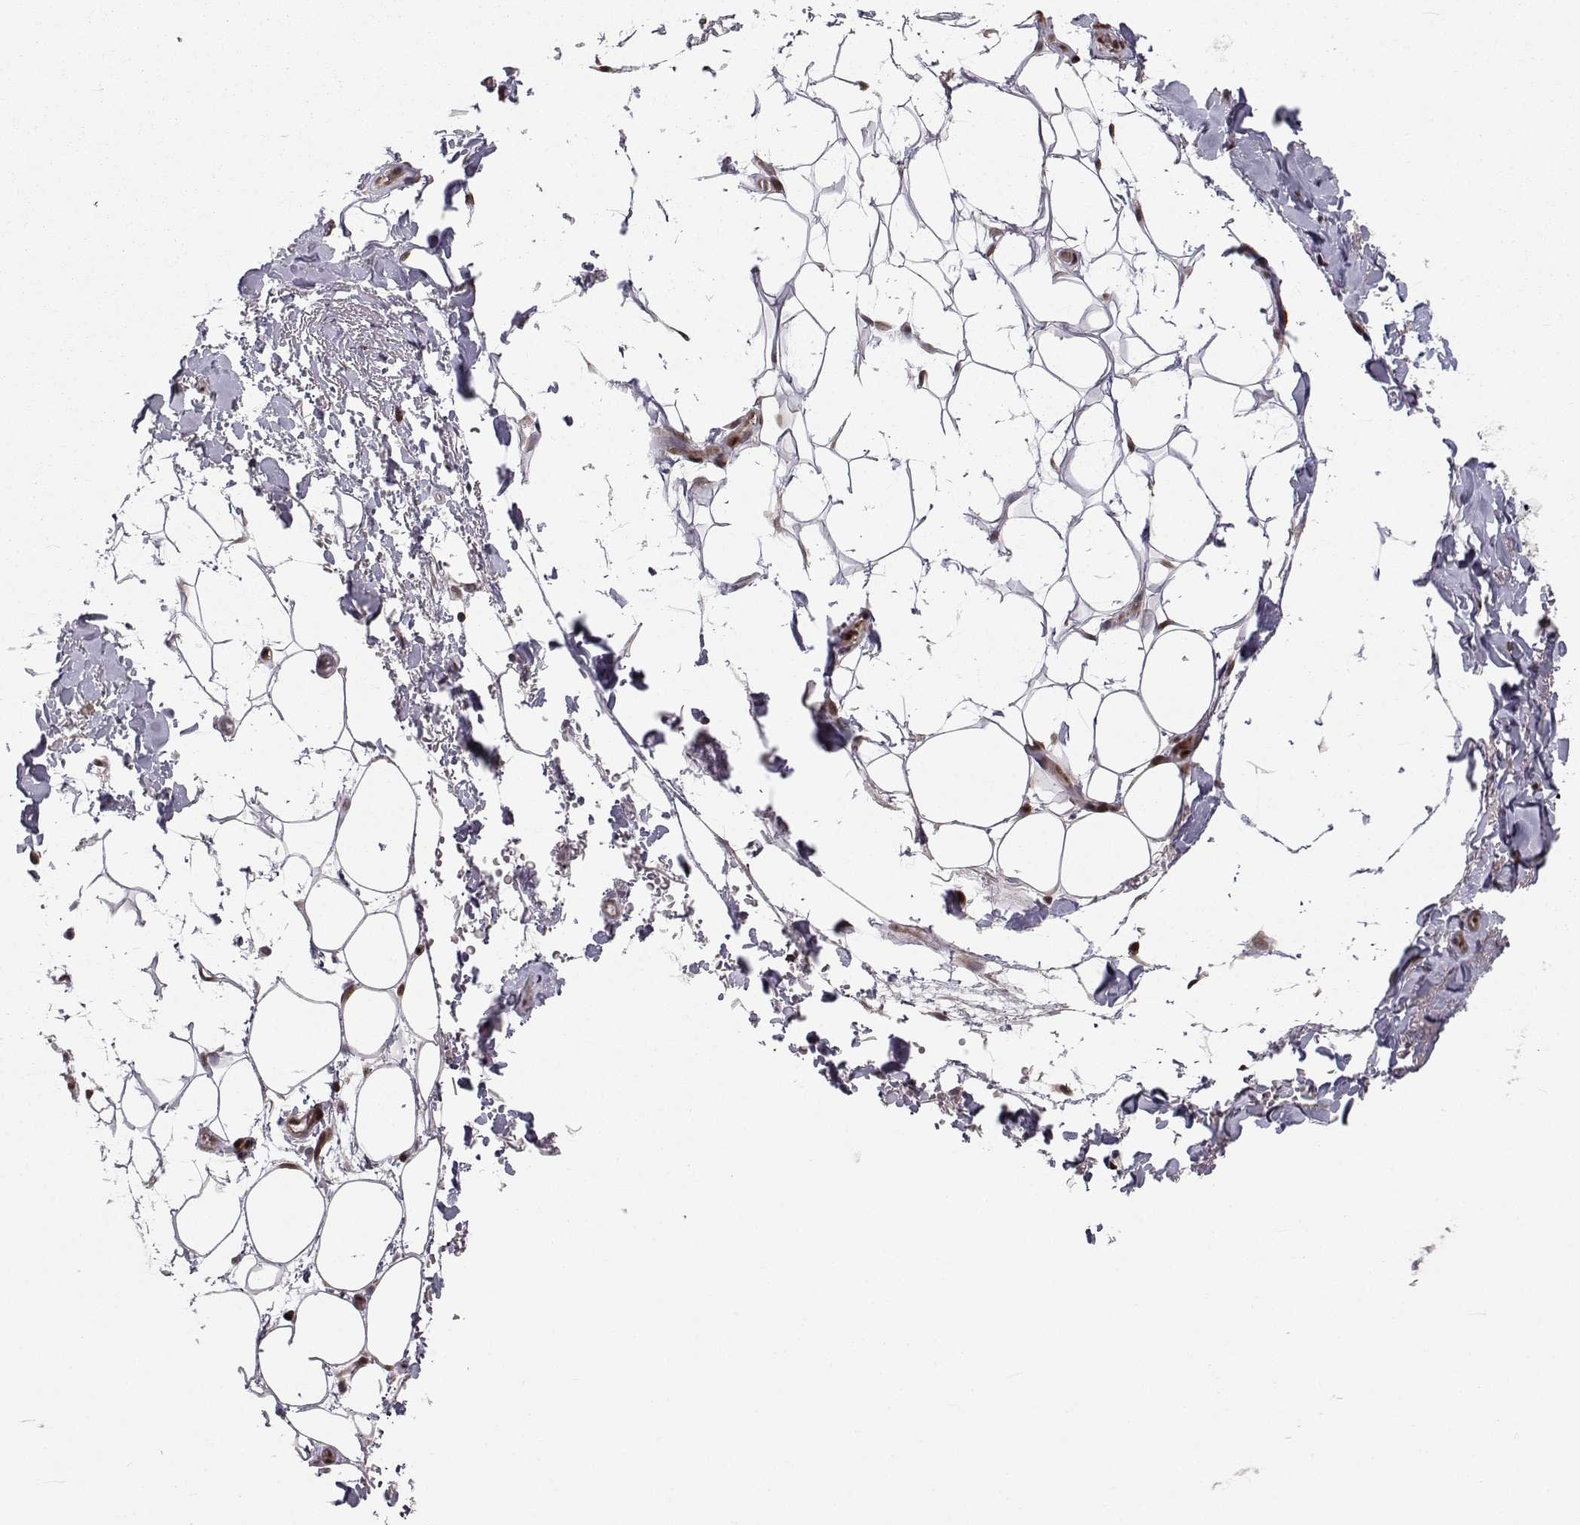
{"staining": {"intensity": "moderate", "quantity": "<25%", "location": "nuclear"}, "tissue": "adipose tissue", "cell_type": "Adipocytes", "image_type": "normal", "snomed": [{"axis": "morphology", "description": "Normal tissue, NOS"}, {"axis": "topography", "description": "Anal"}, {"axis": "topography", "description": "Peripheral nerve tissue"}], "caption": "Moderate nuclear expression for a protein is appreciated in approximately <25% of adipocytes of benign adipose tissue using immunohistochemistry (IHC).", "gene": "PKN2", "patient": {"sex": "male", "age": 53}}